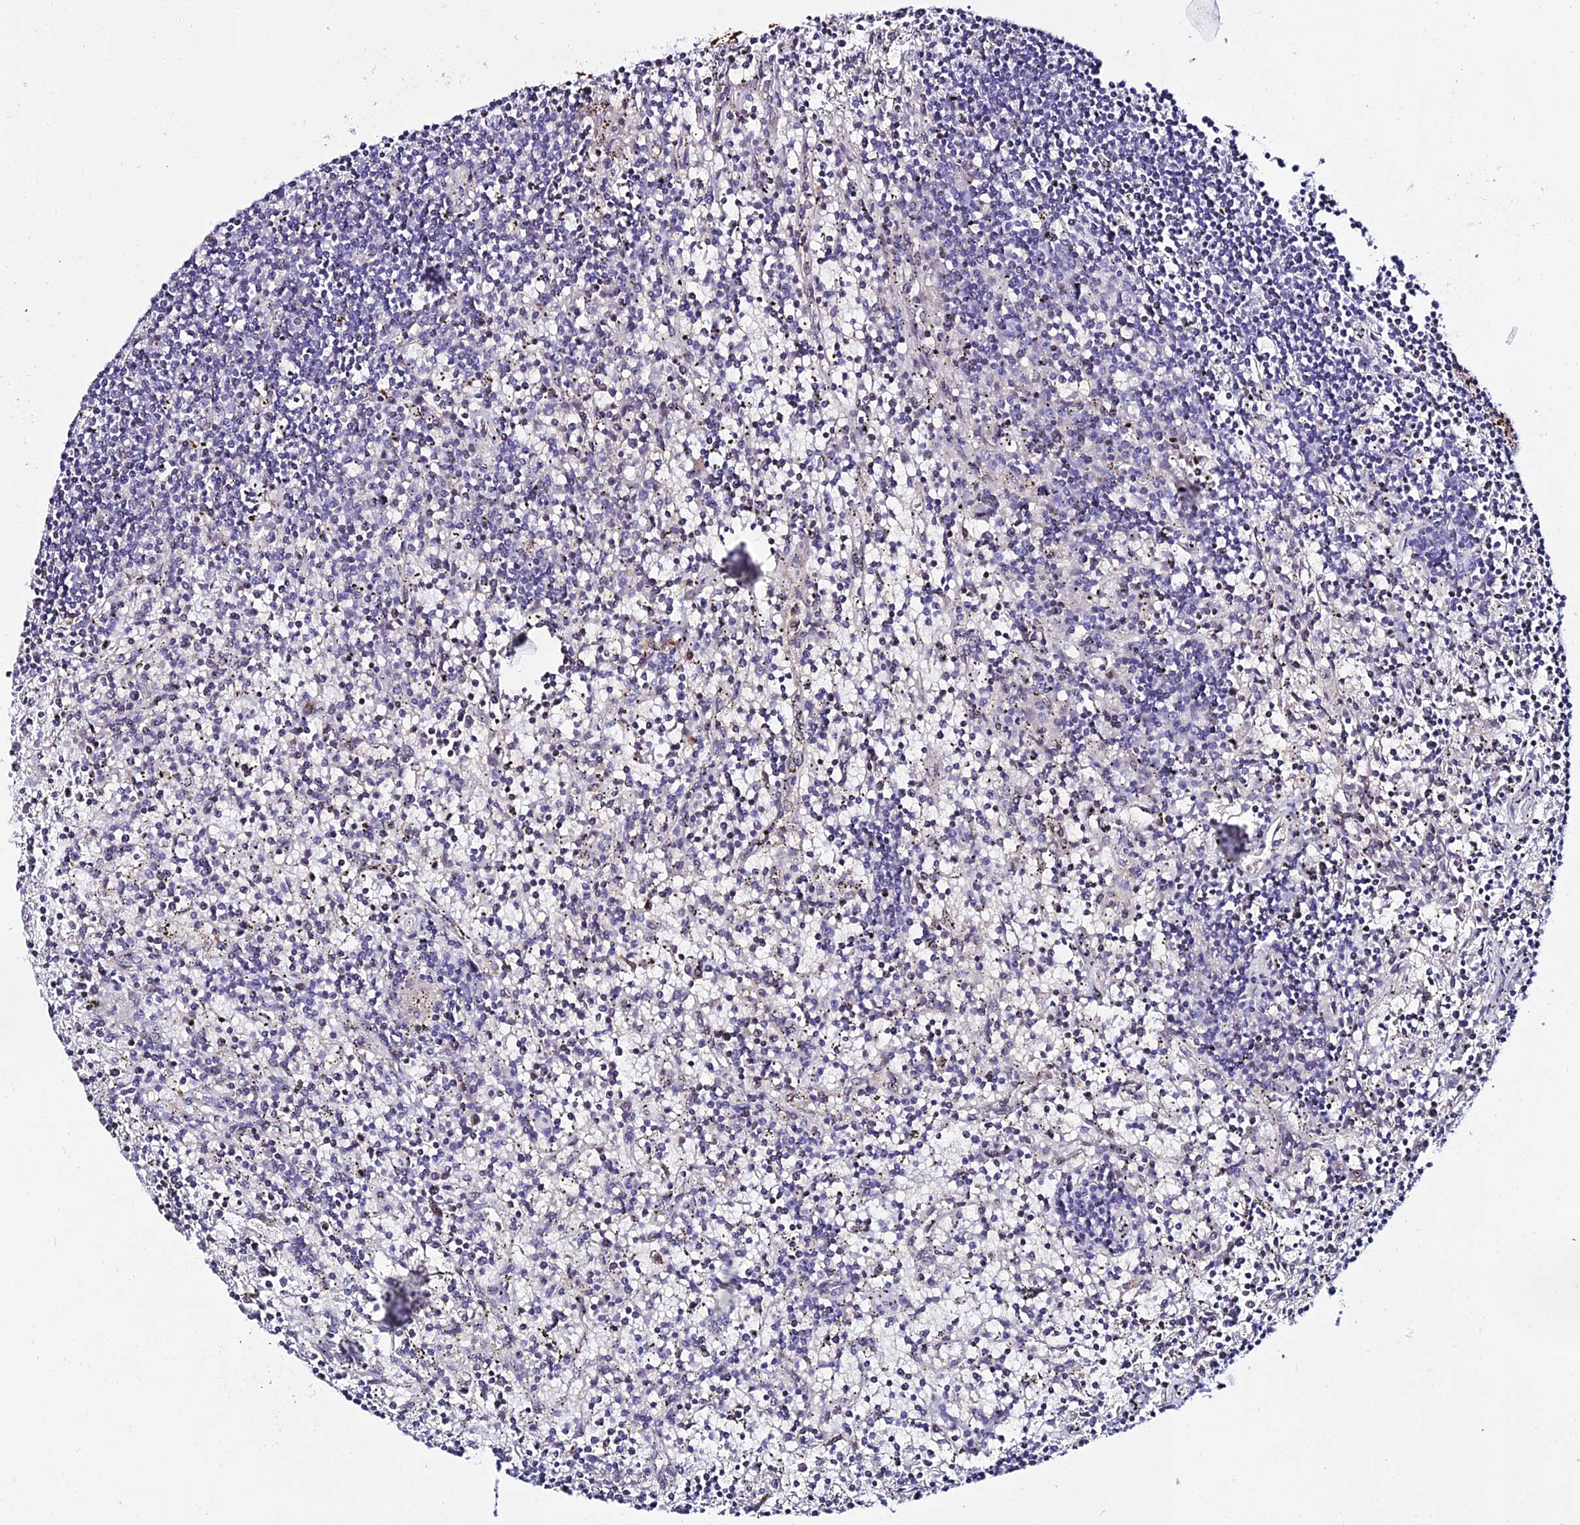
{"staining": {"intensity": "negative", "quantity": "none", "location": "none"}, "tissue": "lymphoma", "cell_type": "Tumor cells", "image_type": "cancer", "snomed": [{"axis": "morphology", "description": "Malignant lymphoma, non-Hodgkin's type, Low grade"}, {"axis": "topography", "description": "Spleen"}], "caption": "Photomicrograph shows no significant protein expression in tumor cells of low-grade malignant lymphoma, non-Hodgkin's type.", "gene": "DEFB132", "patient": {"sex": "male", "age": 76}}